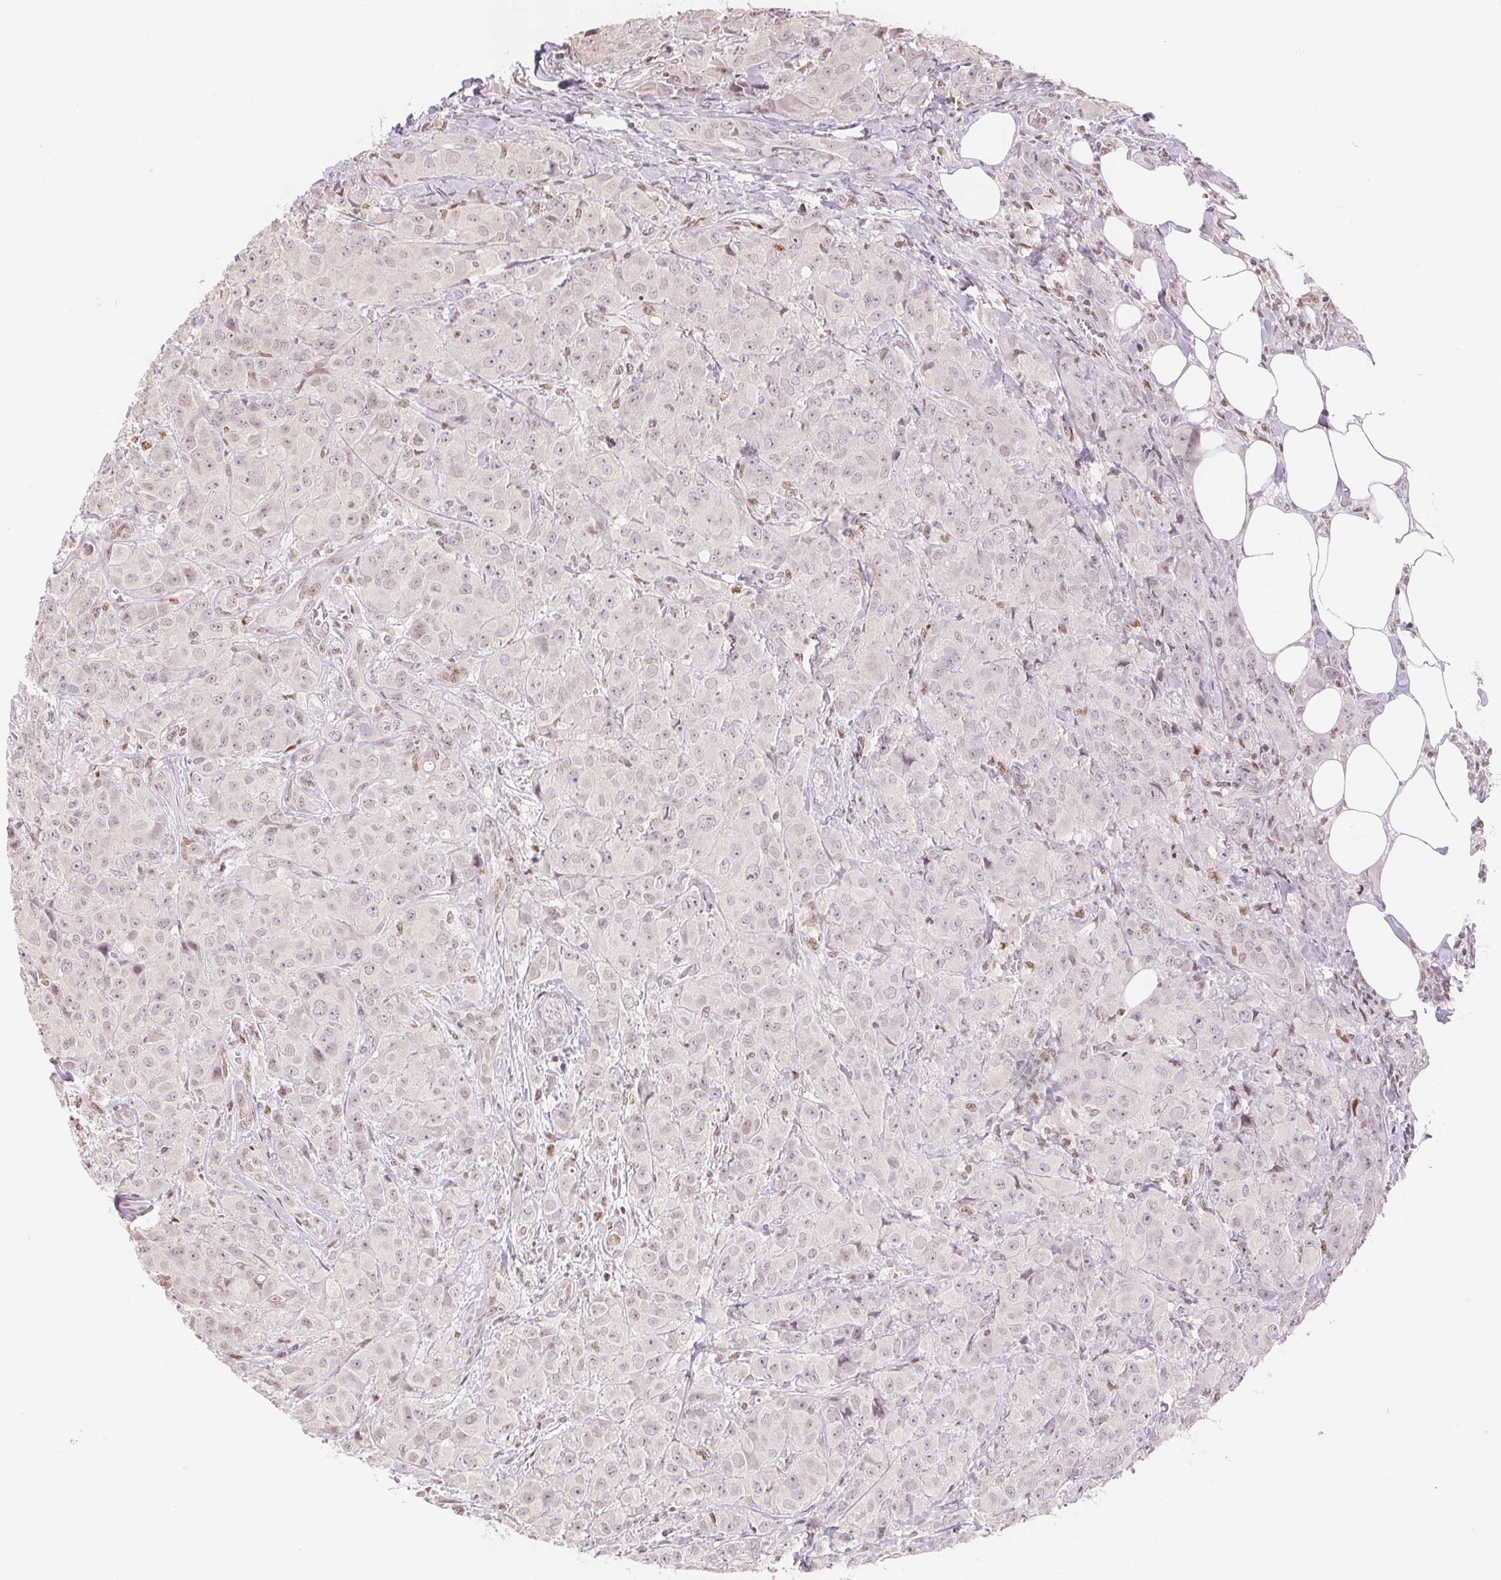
{"staining": {"intensity": "weak", "quantity": "<25%", "location": "nuclear"}, "tissue": "breast cancer", "cell_type": "Tumor cells", "image_type": "cancer", "snomed": [{"axis": "morphology", "description": "Normal tissue, NOS"}, {"axis": "morphology", "description": "Duct carcinoma"}, {"axis": "topography", "description": "Breast"}], "caption": "Histopathology image shows no significant protein staining in tumor cells of breast cancer. The staining was performed using DAB (3,3'-diaminobenzidine) to visualize the protein expression in brown, while the nuclei were stained in blue with hematoxylin (Magnification: 20x).", "gene": "DEK", "patient": {"sex": "female", "age": 43}}